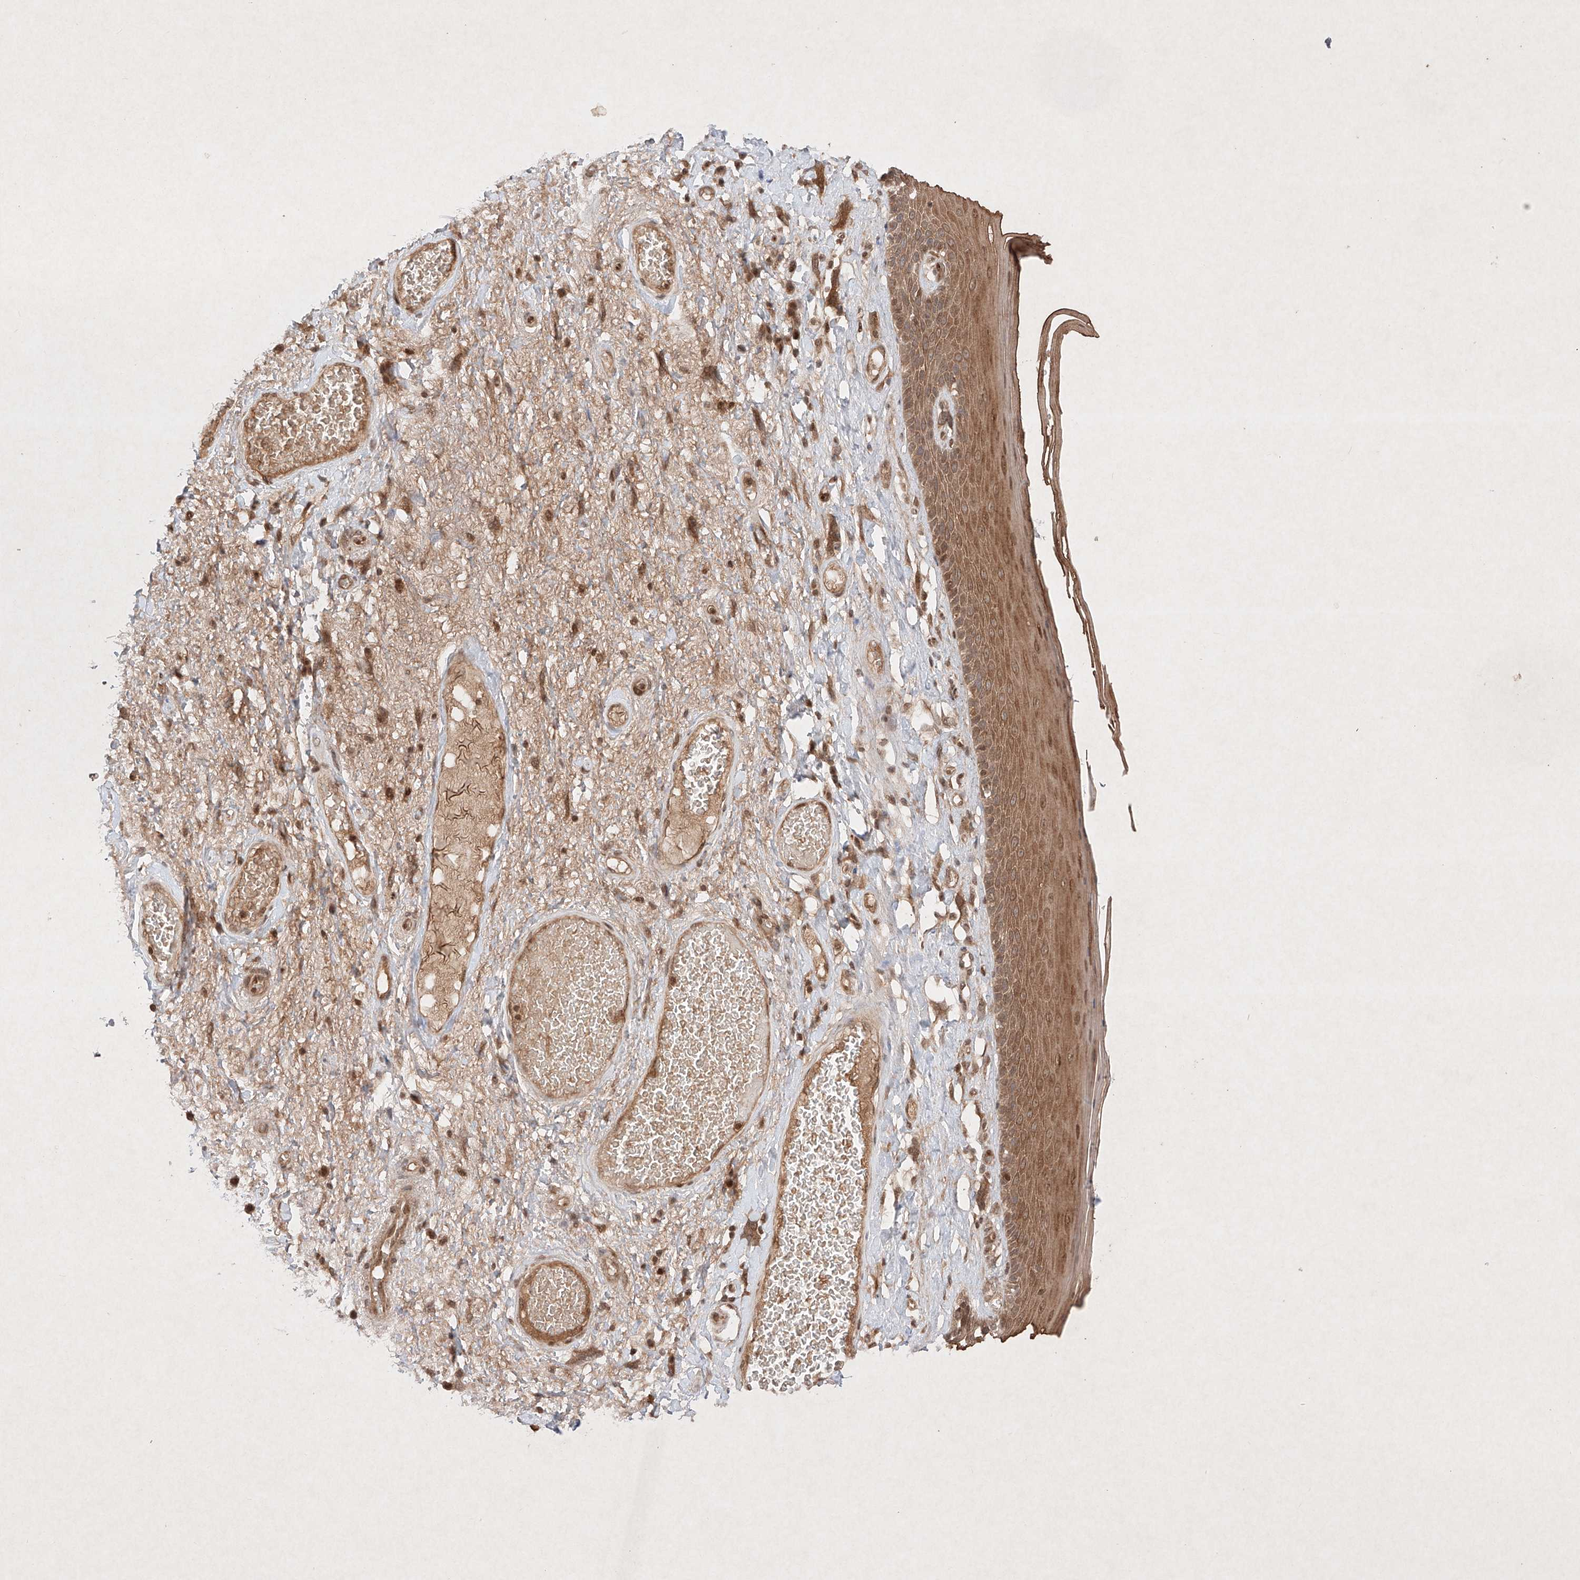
{"staining": {"intensity": "moderate", "quantity": ">75%", "location": "cytoplasmic/membranous,nuclear"}, "tissue": "skin", "cell_type": "Epidermal cells", "image_type": "normal", "snomed": [{"axis": "morphology", "description": "Normal tissue, NOS"}, {"axis": "topography", "description": "Anal"}], "caption": "A micrograph showing moderate cytoplasmic/membranous,nuclear expression in approximately >75% of epidermal cells in unremarkable skin, as visualized by brown immunohistochemical staining.", "gene": "RNF31", "patient": {"sex": "male", "age": 69}}